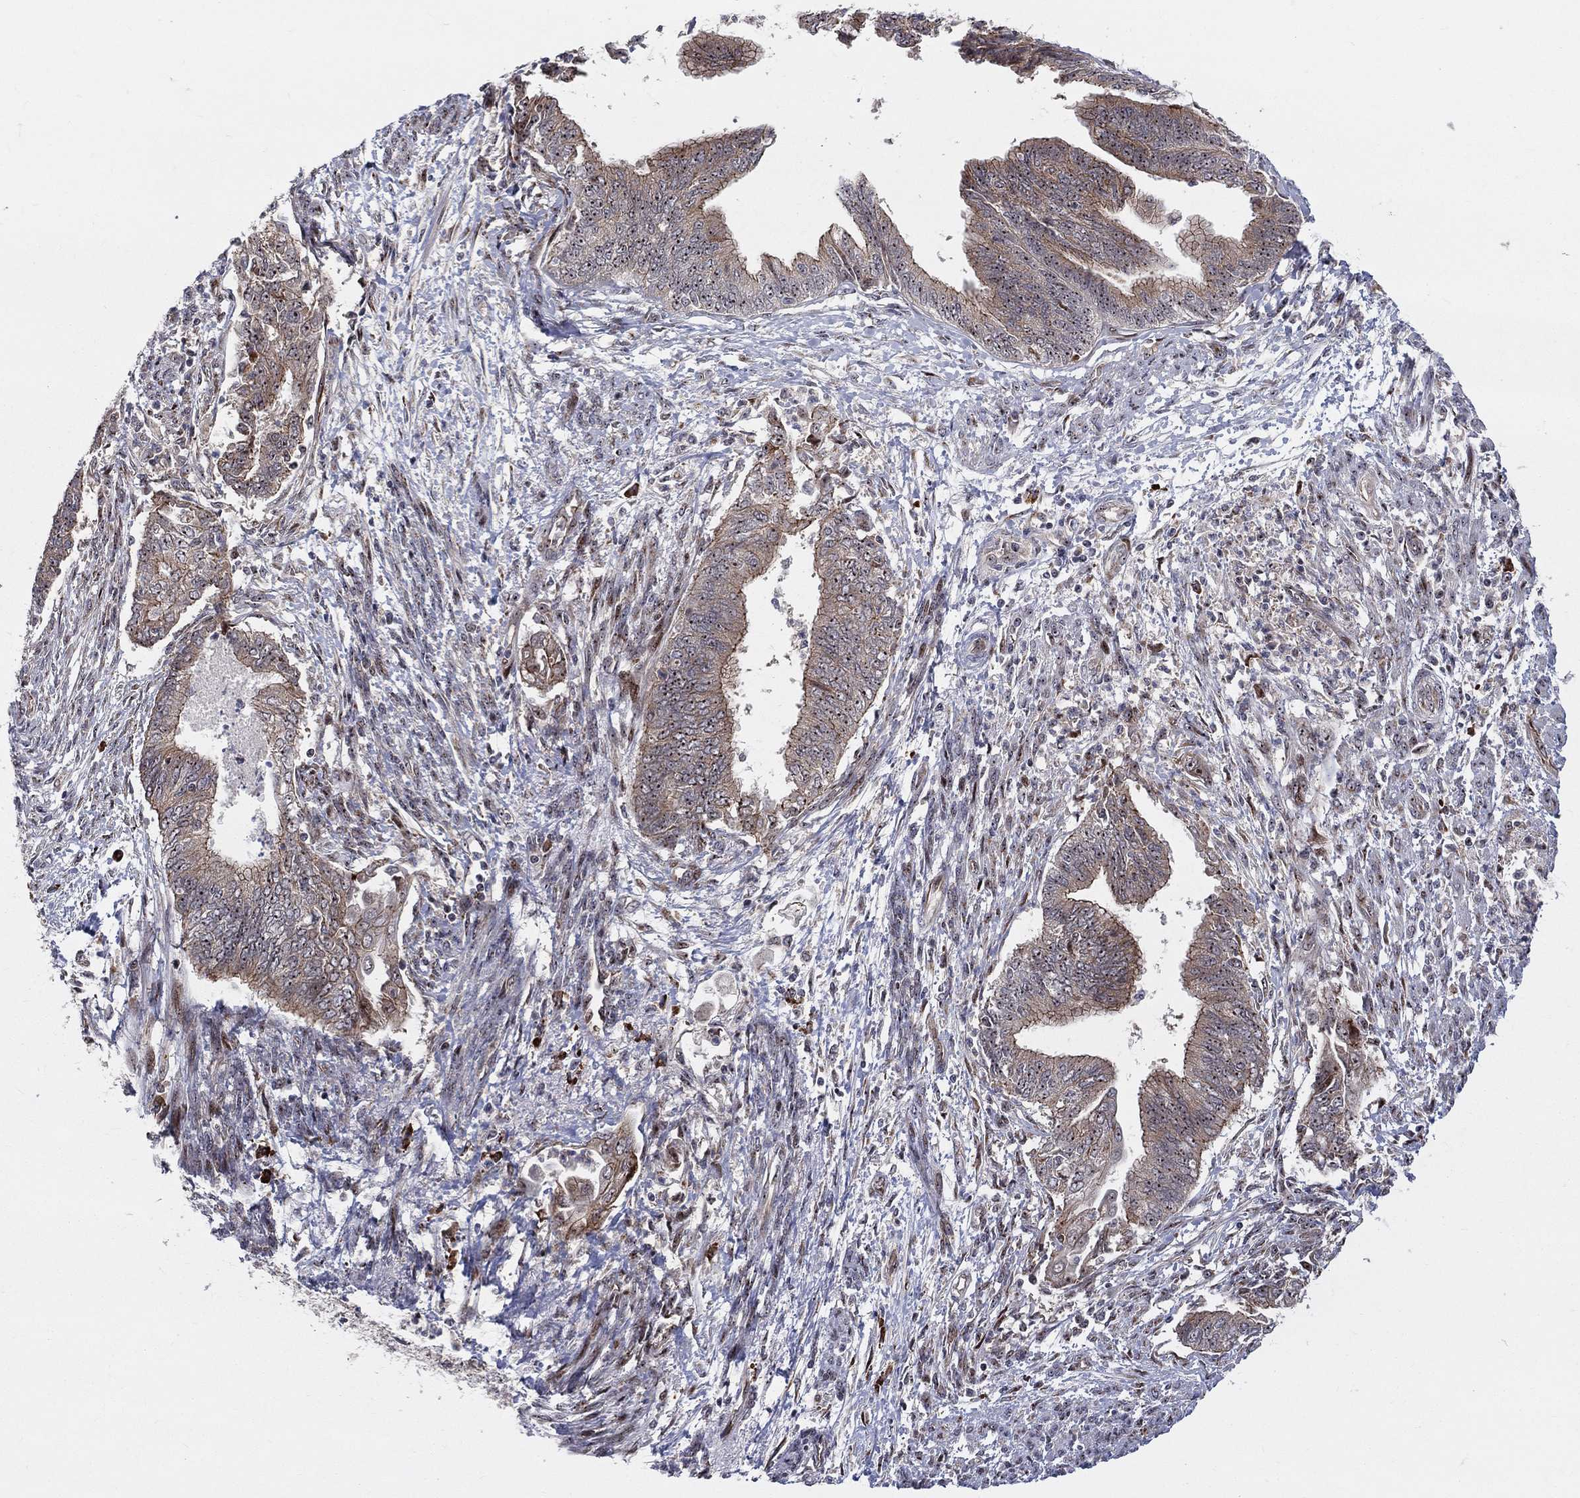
{"staining": {"intensity": "moderate", "quantity": "25%-75%", "location": "cytoplasmic/membranous"}, "tissue": "endometrial cancer", "cell_type": "Tumor cells", "image_type": "cancer", "snomed": [{"axis": "morphology", "description": "Adenocarcinoma, NOS"}, {"axis": "topography", "description": "Endometrium"}], "caption": "High-power microscopy captured an immunohistochemistry micrograph of endometrial adenocarcinoma, revealing moderate cytoplasmic/membranous positivity in about 25%-75% of tumor cells.", "gene": "VHL", "patient": {"sex": "female", "age": 65}}